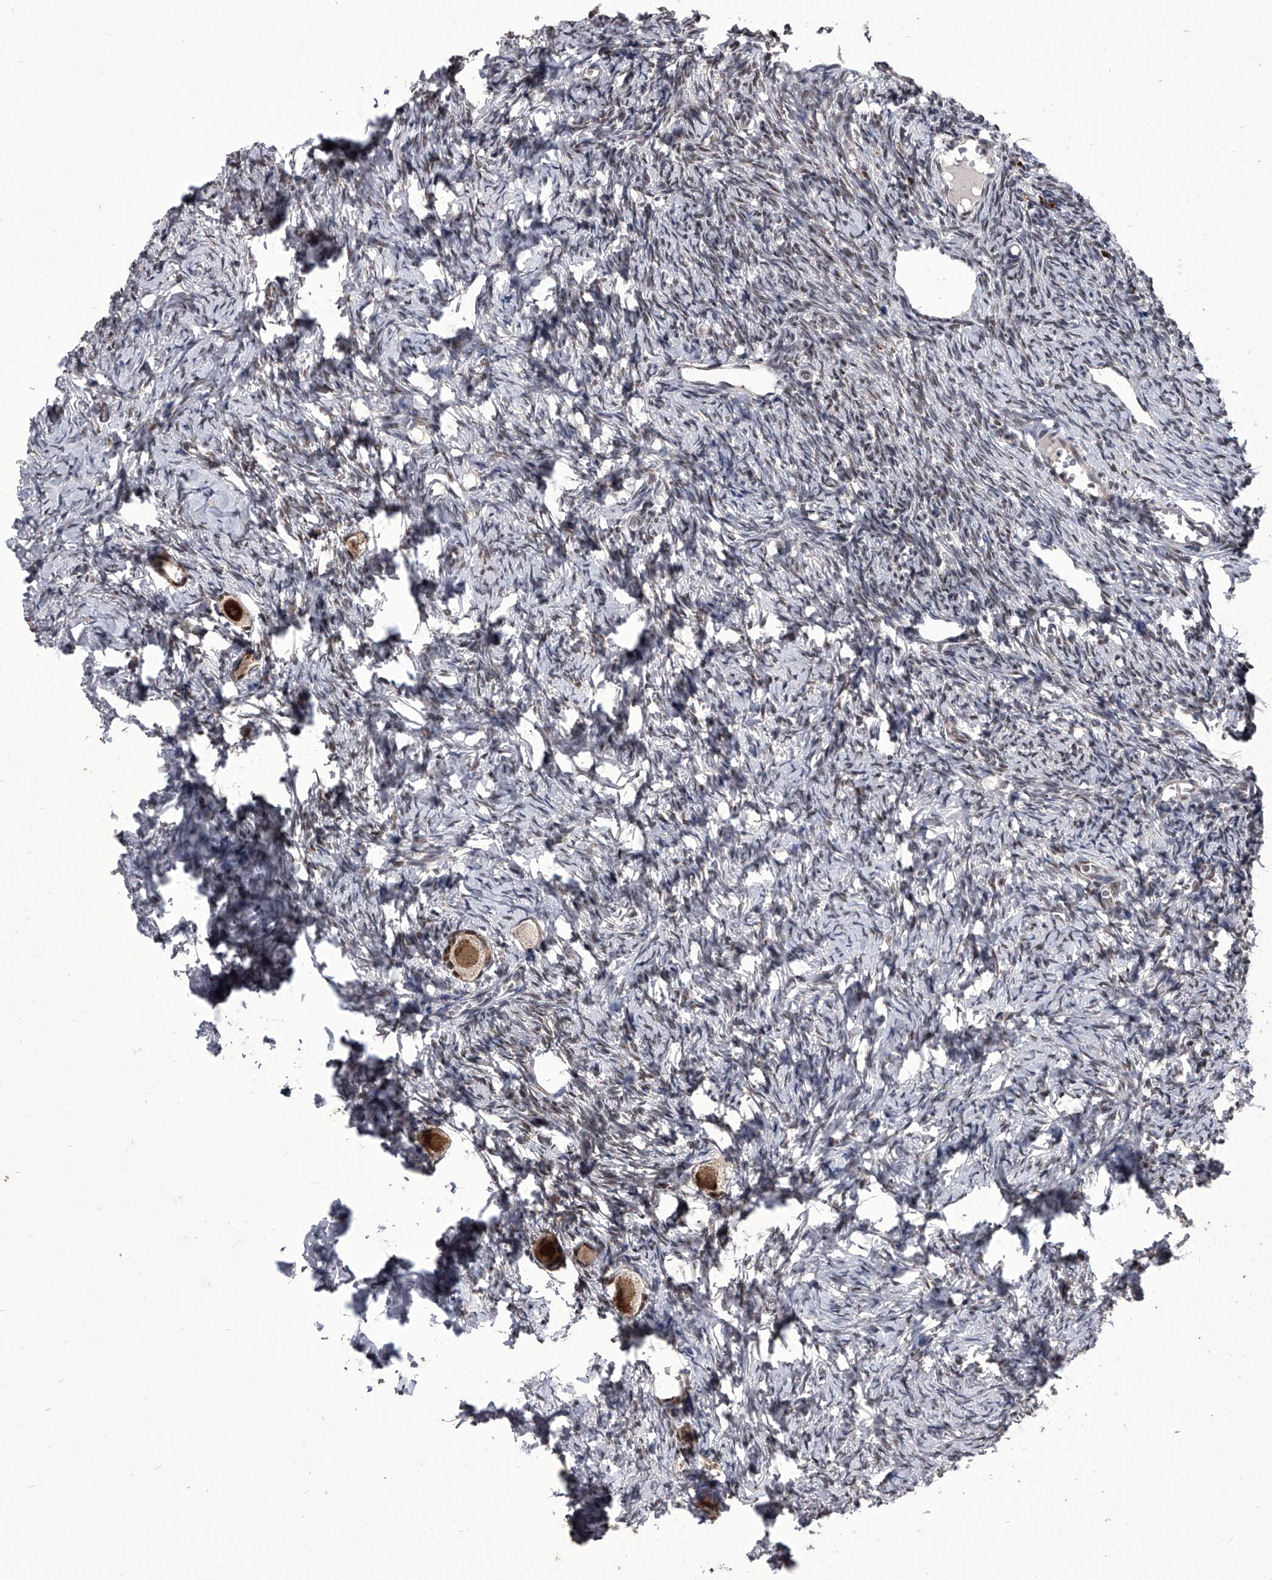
{"staining": {"intensity": "strong", "quantity": ">75%", "location": "cytoplasmic/membranous,nuclear"}, "tissue": "ovary", "cell_type": "Follicle cells", "image_type": "normal", "snomed": [{"axis": "morphology", "description": "Normal tissue, NOS"}, {"axis": "topography", "description": "Ovary"}], "caption": "DAB immunohistochemical staining of normal human ovary shows strong cytoplasmic/membranous,nuclear protein staining in approximately >75% of follicle cells.", "gene": "CMTR1", "patient": {"sex": "female", "age": 27}}